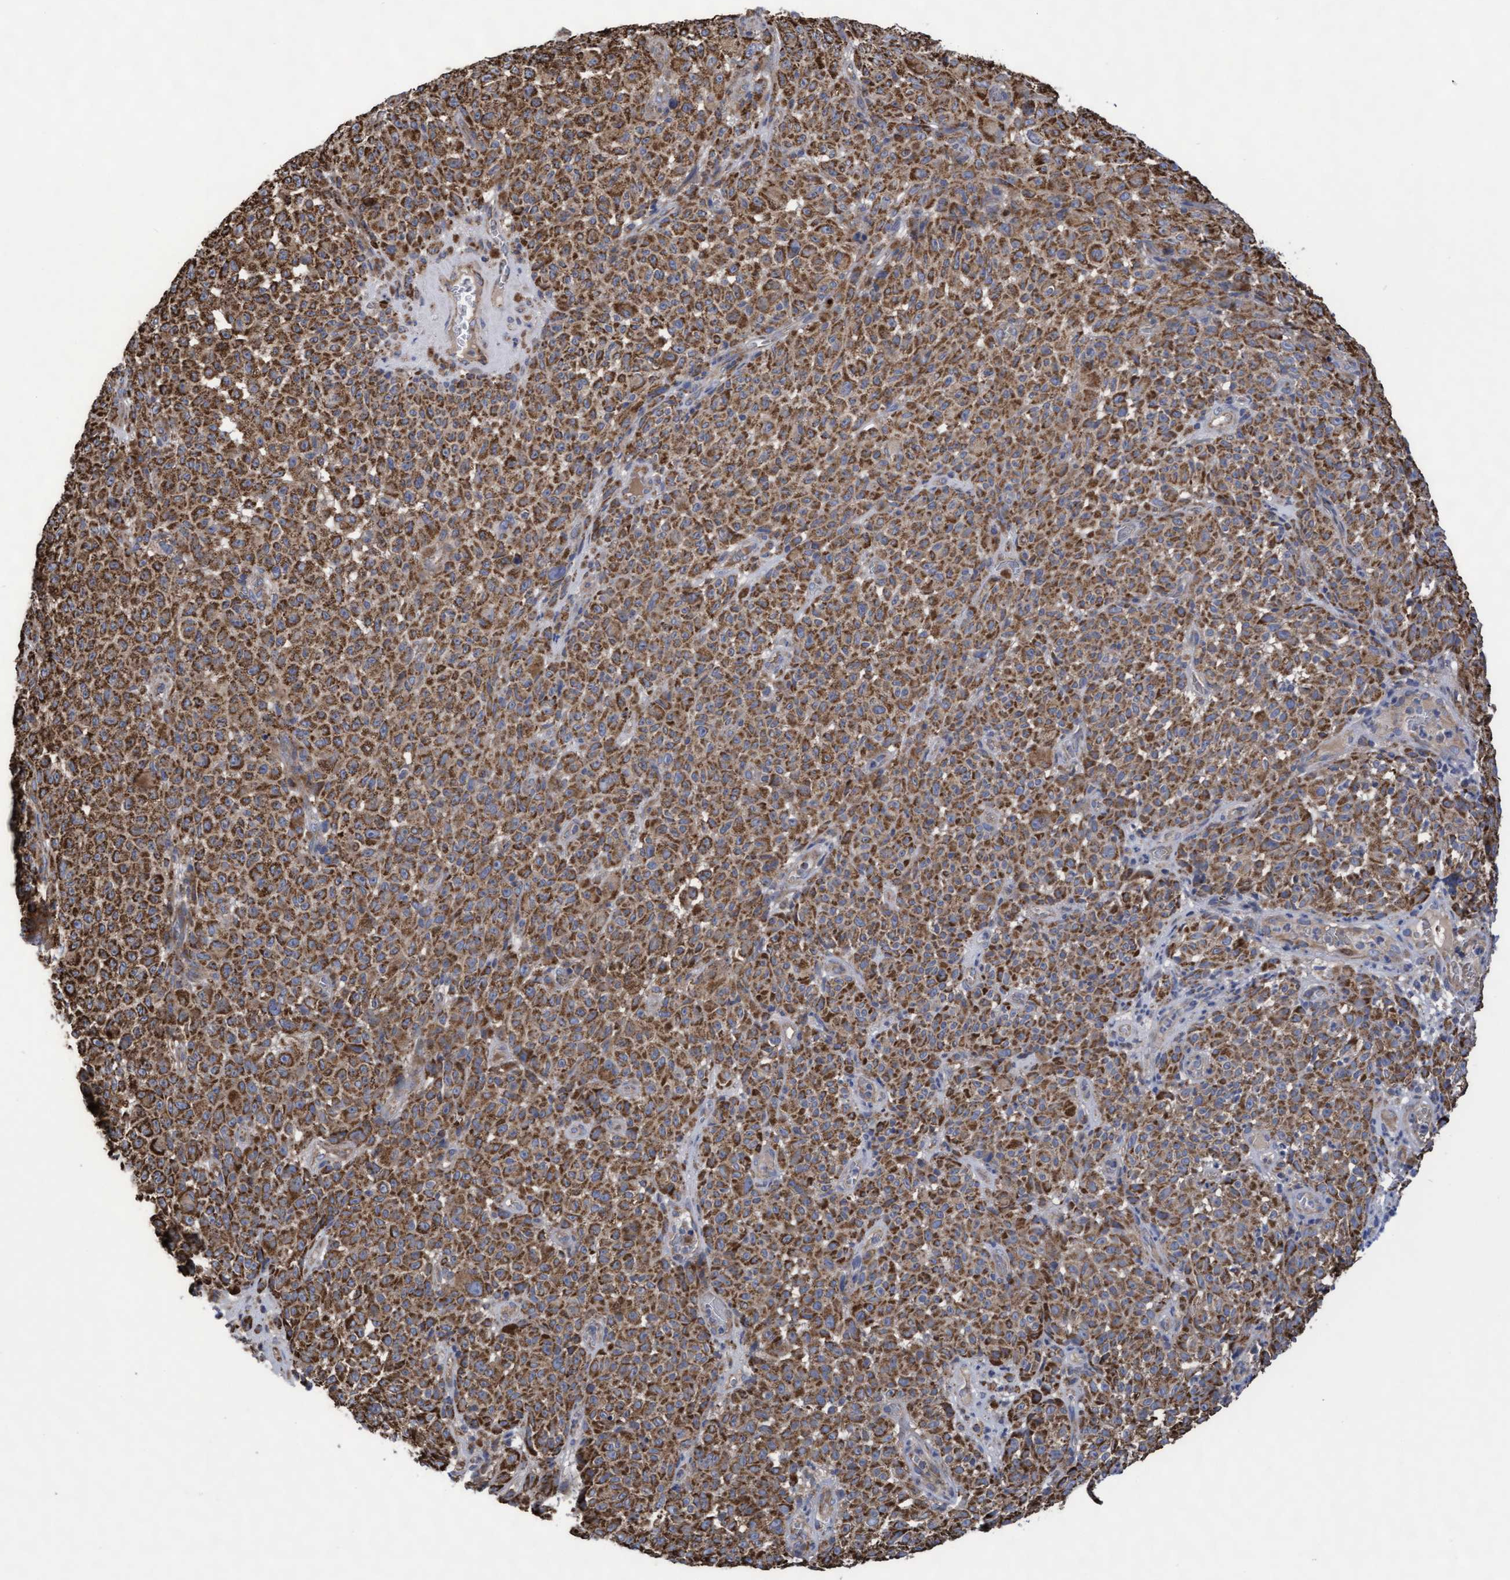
{"staining": {"intensity": "strong", "quantity": ">75%", "location": "cytoplasmic/membranous"}, "tissue": "melanoma", "cell_type": "Tumor cells", "image_type": "cancer", "snomed": [{"axis": "morphology", "description": "Malignant melanoma, NOS"}, {"axis": "topography", "description": "Skin"}], "caption": "Immunohistochemical staining of human melanoma shows strong cytoplasmic/membranous protein positivity in about >75% of tumor cells.", "gene": "COBL", "patient": {"sex": "female", "age": 82}}